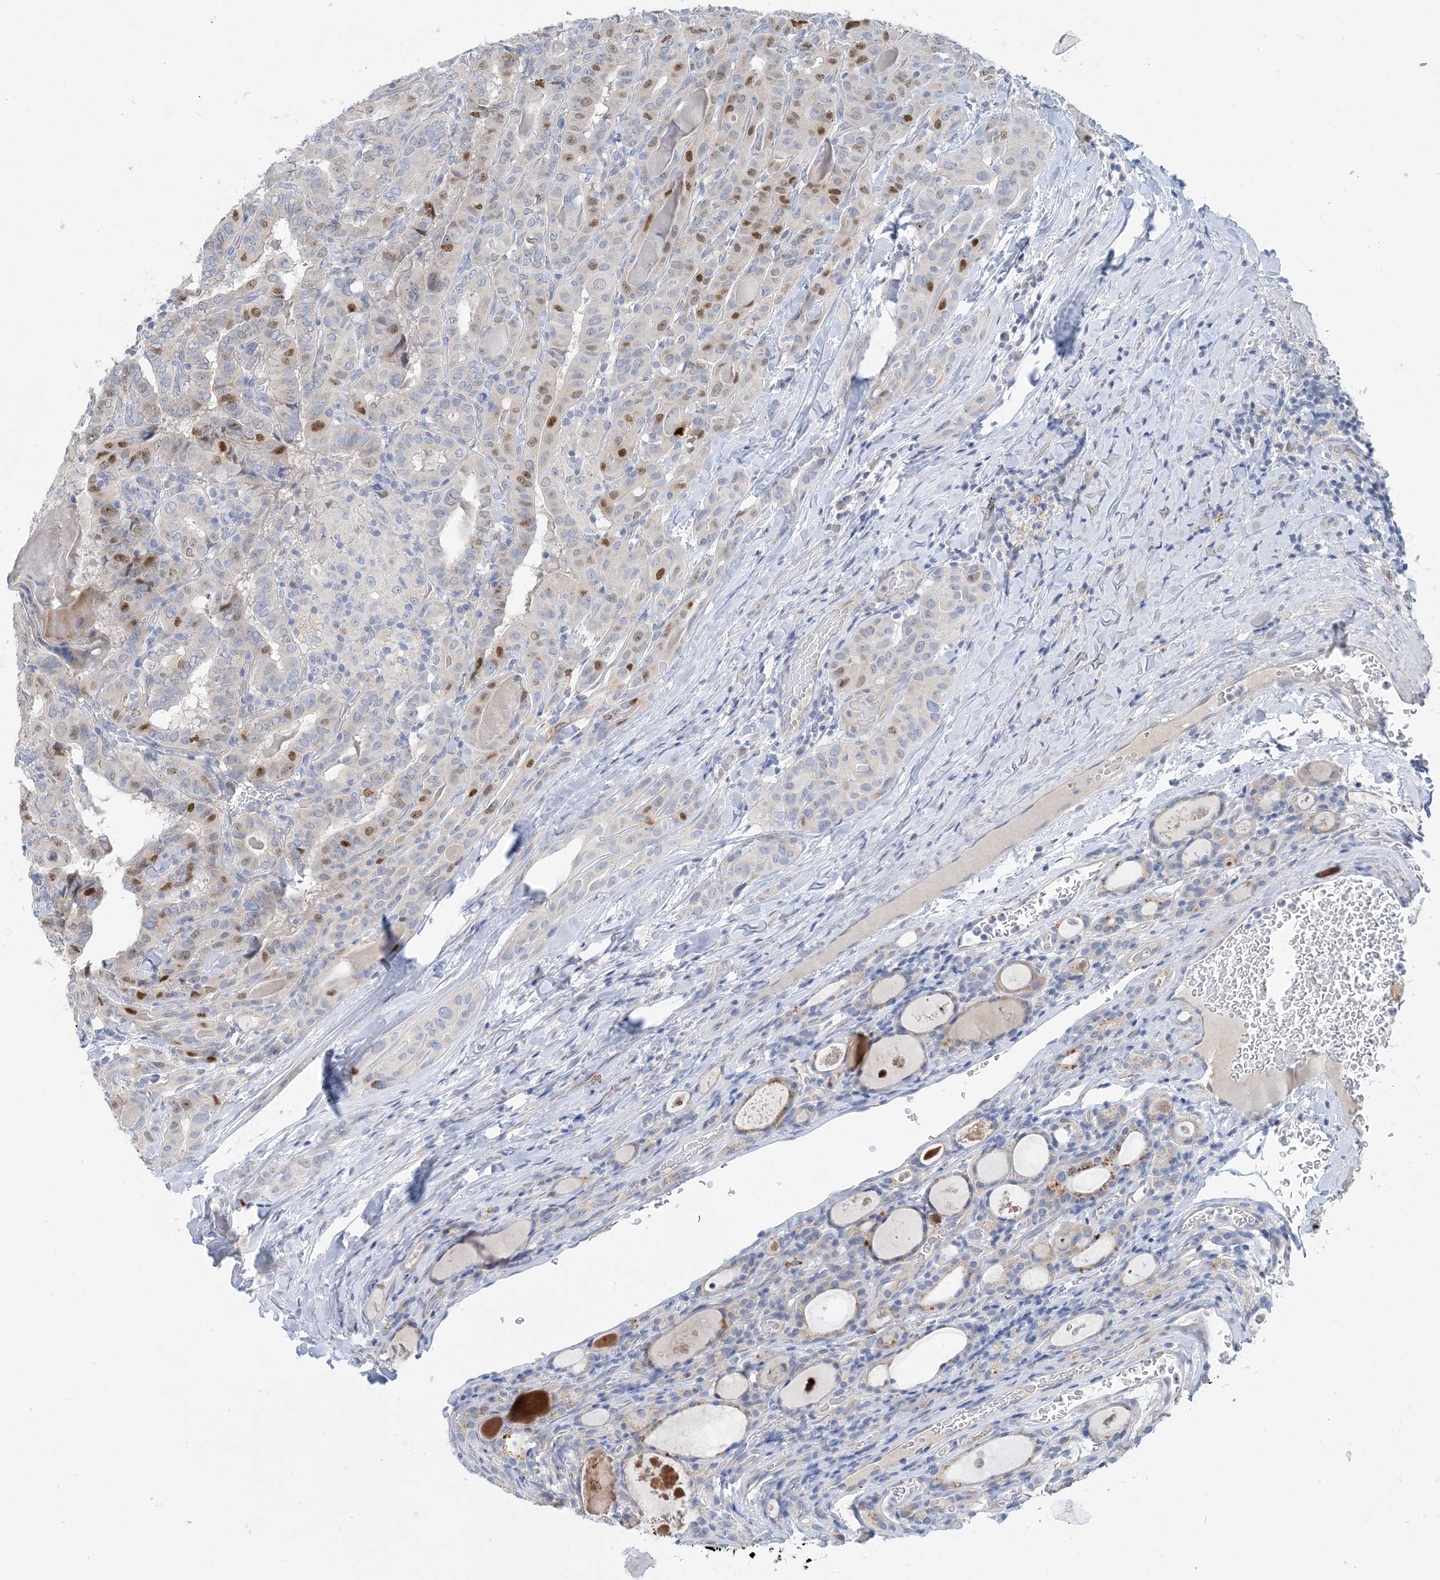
{"staining": {"intensity": "moderate", "quantity": "<25%", "location": "nuclear"}, "tissue": "thyroid cancer", "cell_type": "Tumor cells", "image_type": "cancer", "snomed": [{"axis": "morphology", "description": "Papillary adenocarcinoma, NOS"}, {"axis": "topography", "description": "Thyroid gland"}], "caption": "Immunohistochemical staining of human papillary adenocarcinoma (thyroid) reveals low levels of moderate nuclear staining in approximately <25% of tumor cells.", "gene": "ZCCHC18", "patient": {"sex": "female", "age": 72}}